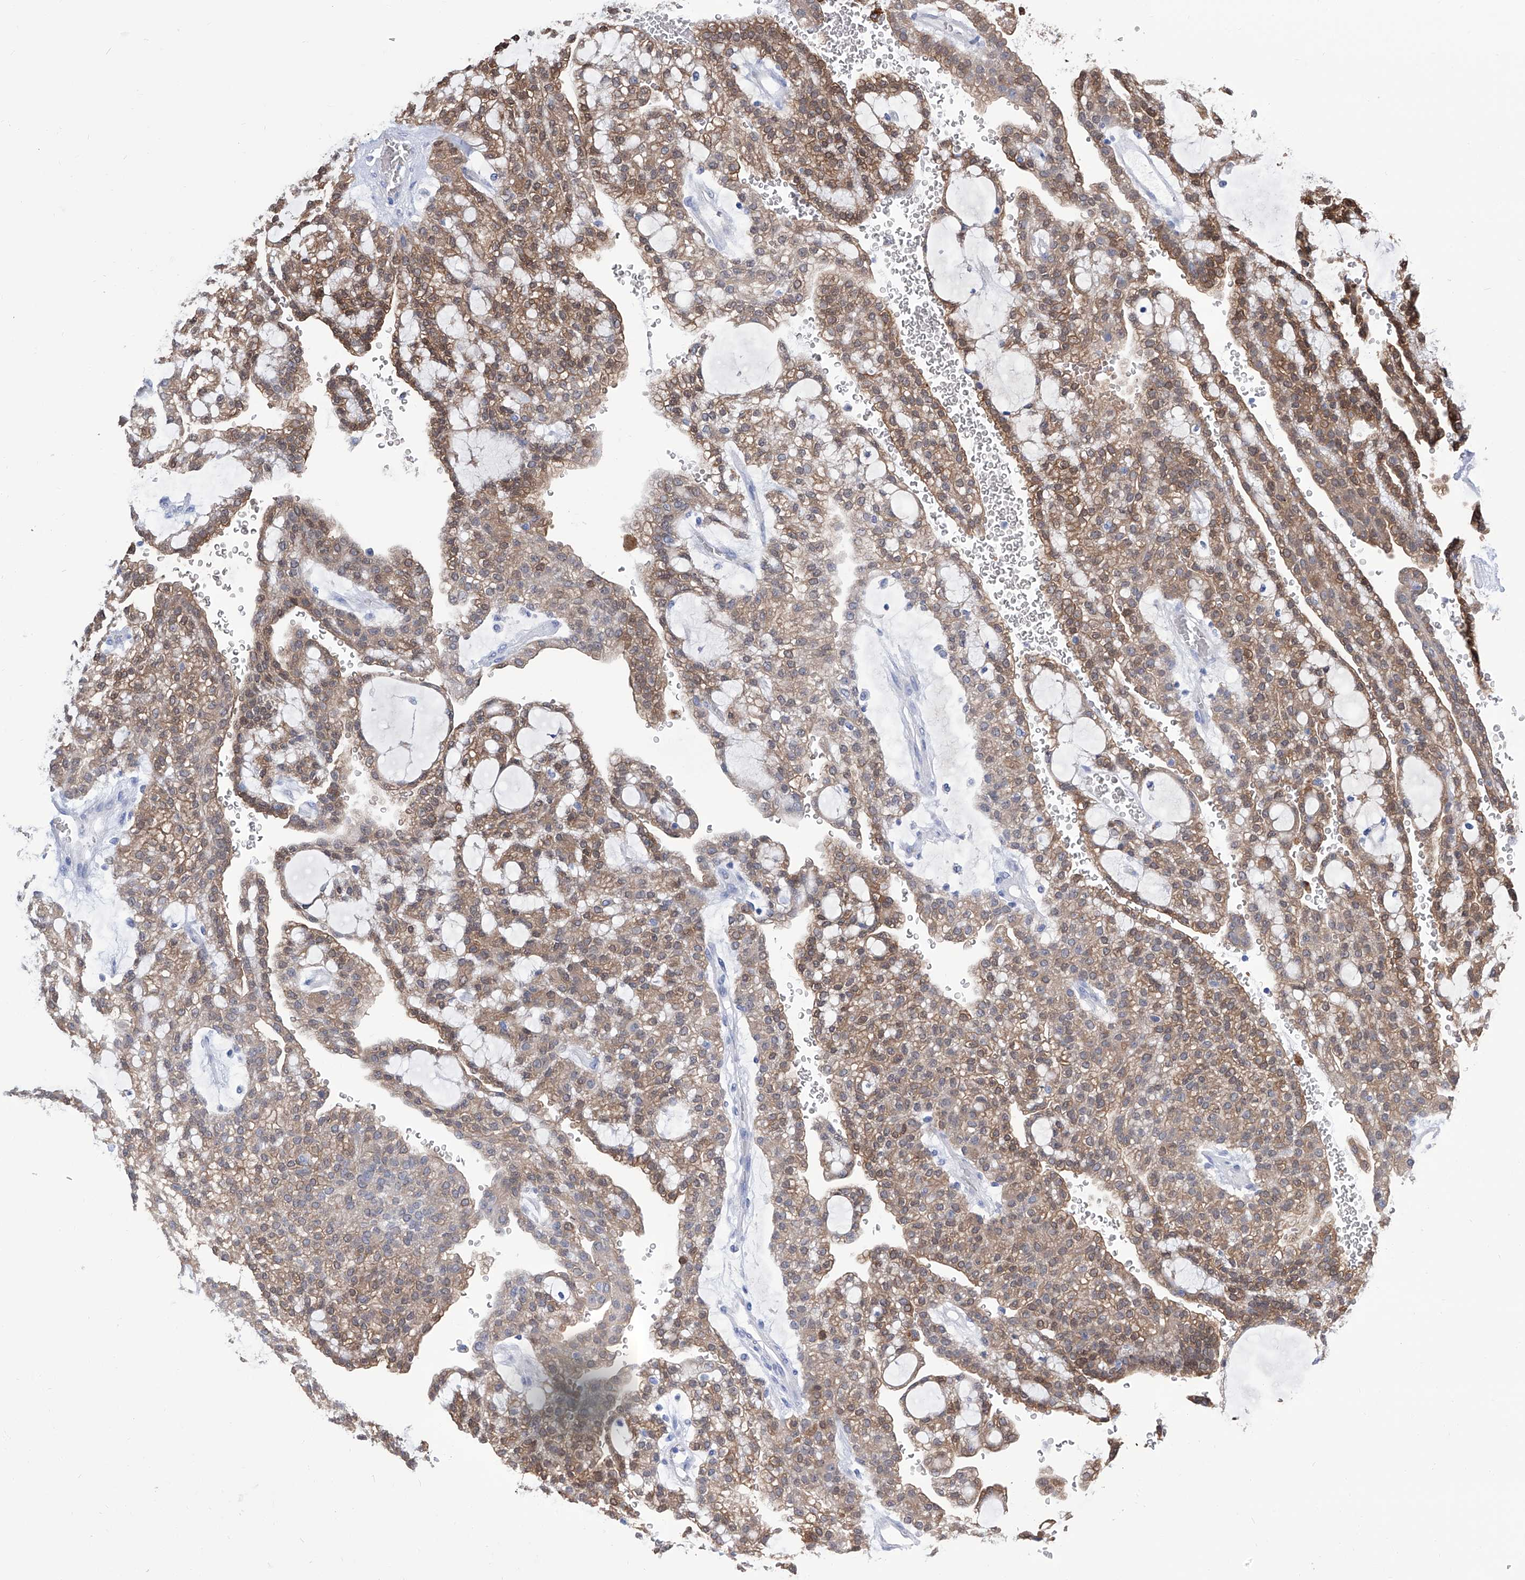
{"staining": {"intensity": "moderate", "quantity": ">75%", "location": "cytoplasmic/membranous"}, "tissue": "renal cancer", "cell_type": "Tumor cells", "image_type": "cancer", "snomed": [{"axis": "morphology", "description": "Adenocarcinoma, NOS"}, {"axis": "topography", "description": "Kidney"}], "caption": "Renal cancer (adenocarcinoma) stained with a brown dye reveals moderate cytoplasmic/membranous positive positivity in approximately >75% of tumor cells.", "gene": "IMPA2", "patient": {"sex": "male", "age": 63}}